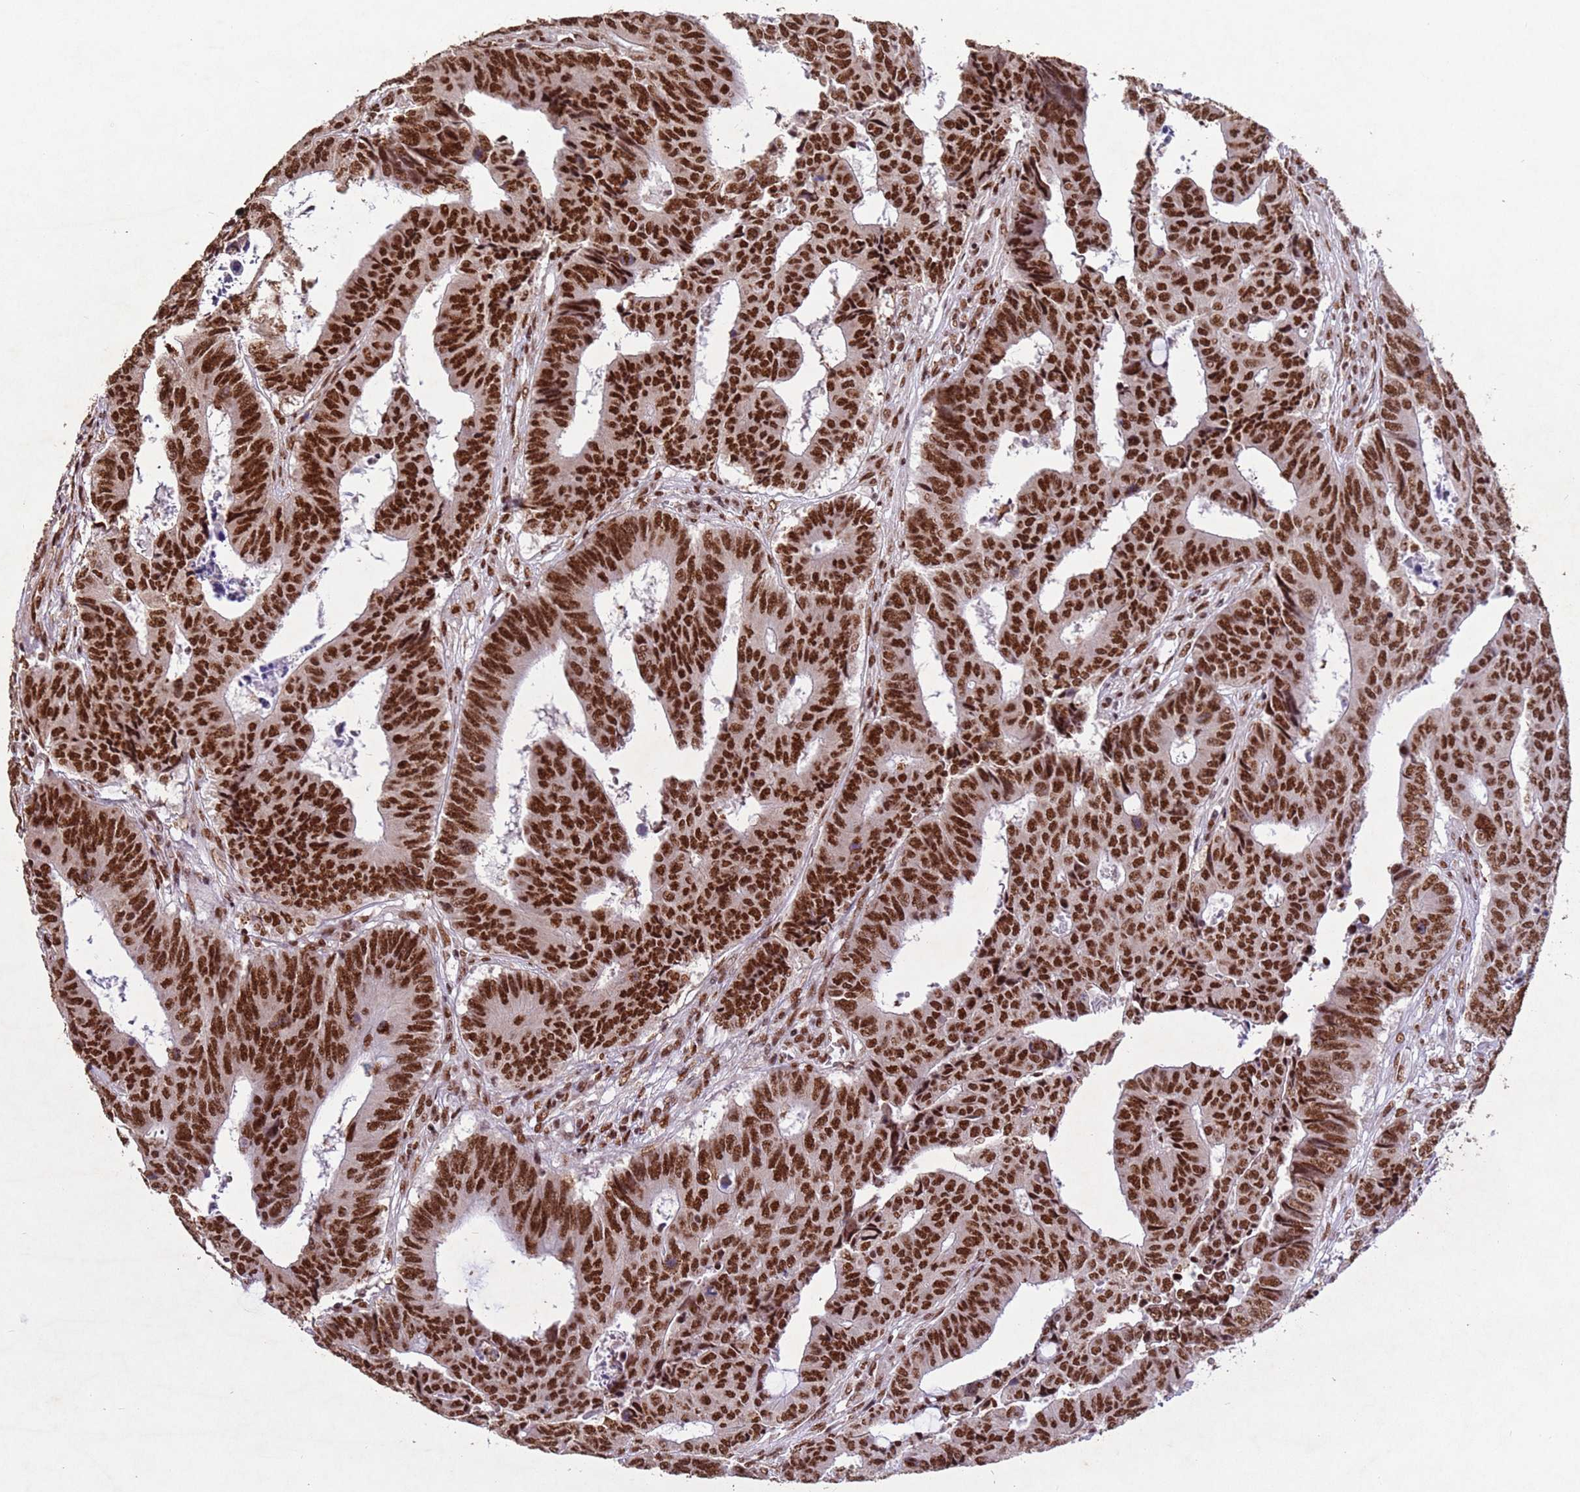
{"staining": {"intensity": "strong", "quantity": ">75%", "location": "nuclear"}, "tissue": "colorectal cancer", "cell_type": "Tumor cells", "image_type": "cancer", "snomed": [{"axis": "morphology", "description": "Adenocarcinoma, NOS"}, {"axis": "topography", "description": "Rectum"}], "caption": "Protein expression analysis of human colorectal adenocarcinoma reveals strong nuclear staining in approximately >75% of tumor cells. The protein is stained brown, and the nuclei are stained in blue (DAB (3,3'-diaminobenzidine) IHC with brightfield microscopy, high magnification).", "gene": "ESF1", "patient": {"sex": "male", "age": 84}}